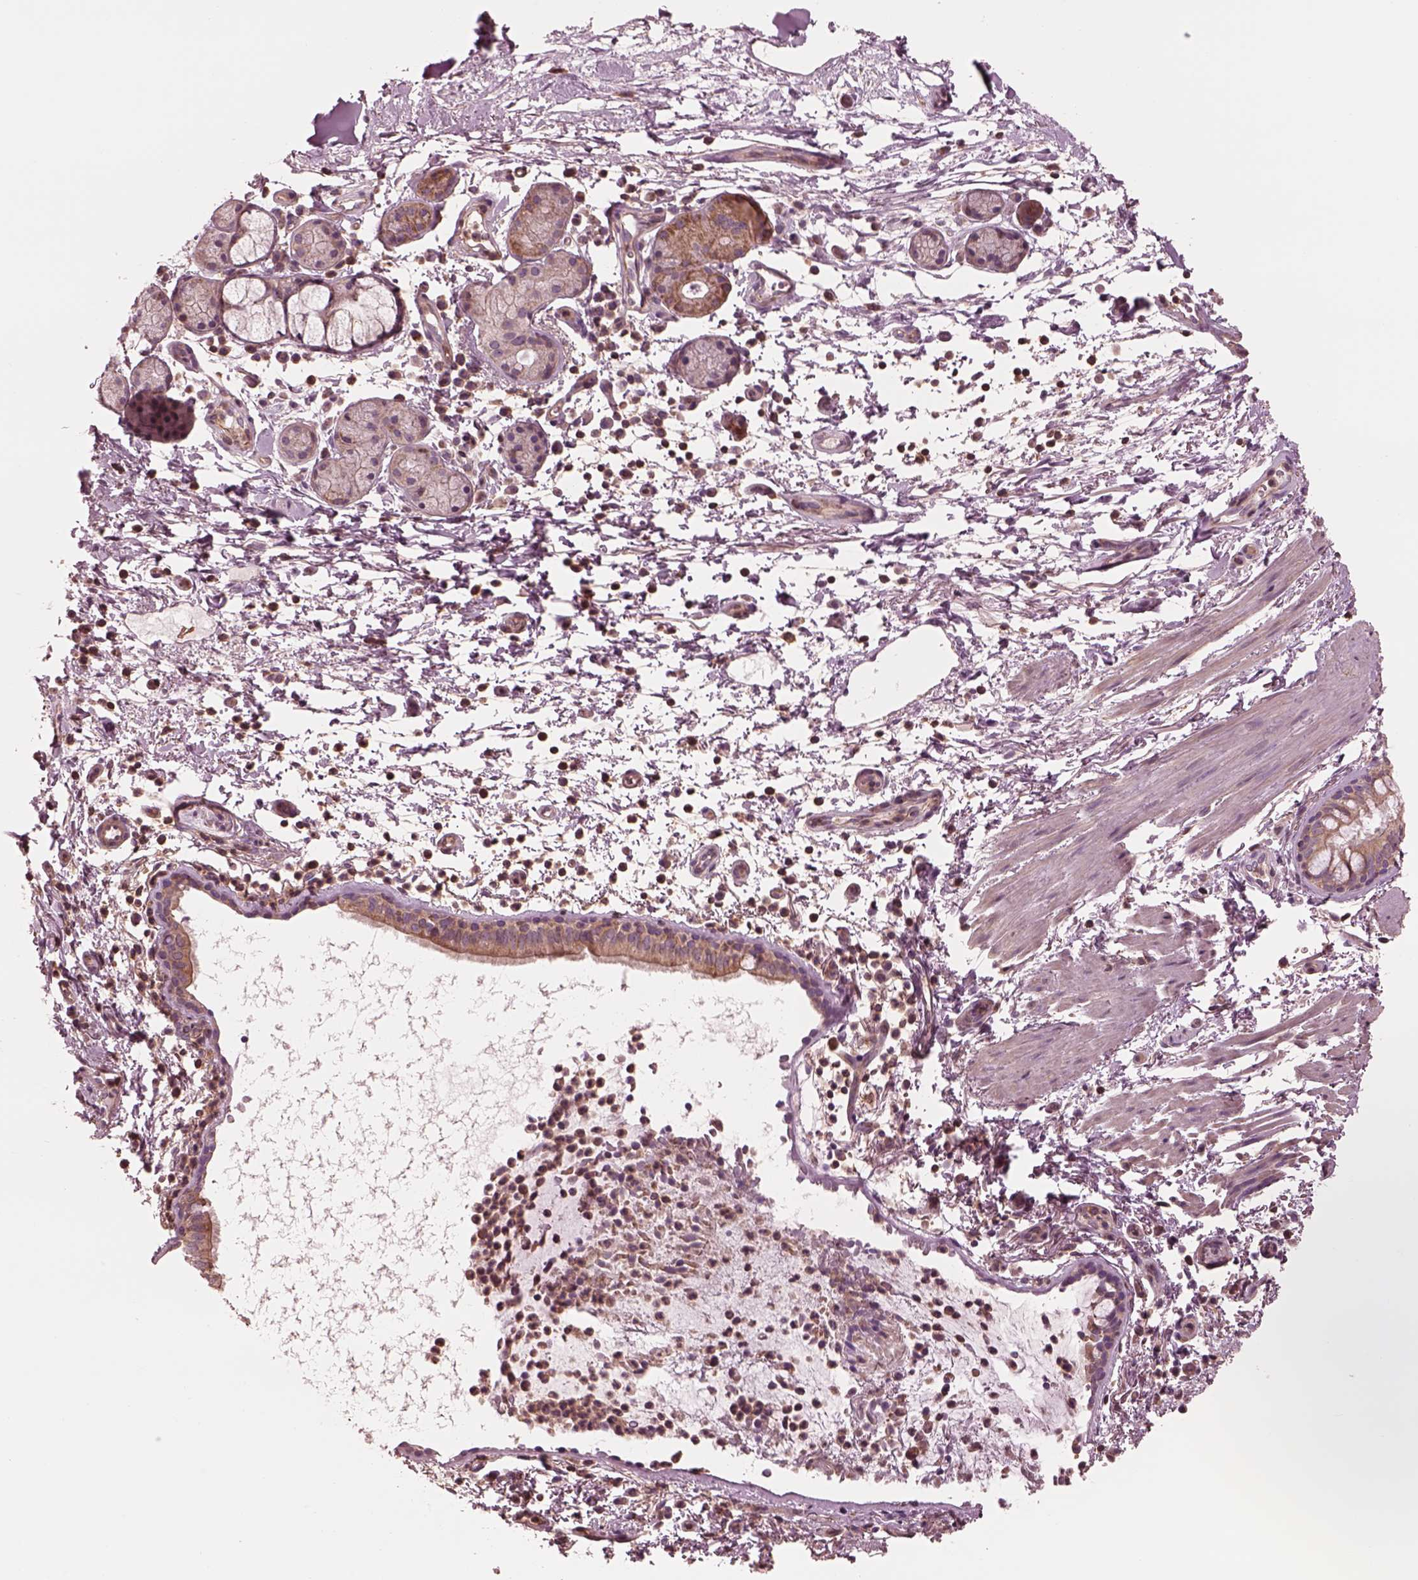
{"staining": {"intensity": "moderate", "quantity": "25%-75%", "location": "cytoplasmic/membranous"}, "tissue": "bronchus", "cell_type": "Respiratory epithelial cells", "image_type": "normal", "snomed": [{"axis": "morphology", "description": "Normal tissue, NOS"}, {"axis": "topography", "description": "Bronchus"}], "caption": "Protein positivity by immunohistochemistry shows moderate cytoplasmic/membranous positivity in about 25%-75% of respiratory epithelial cells in benign bronchus.", "gene": "STK33", "patient": {"sex": "female", "age": 64}}